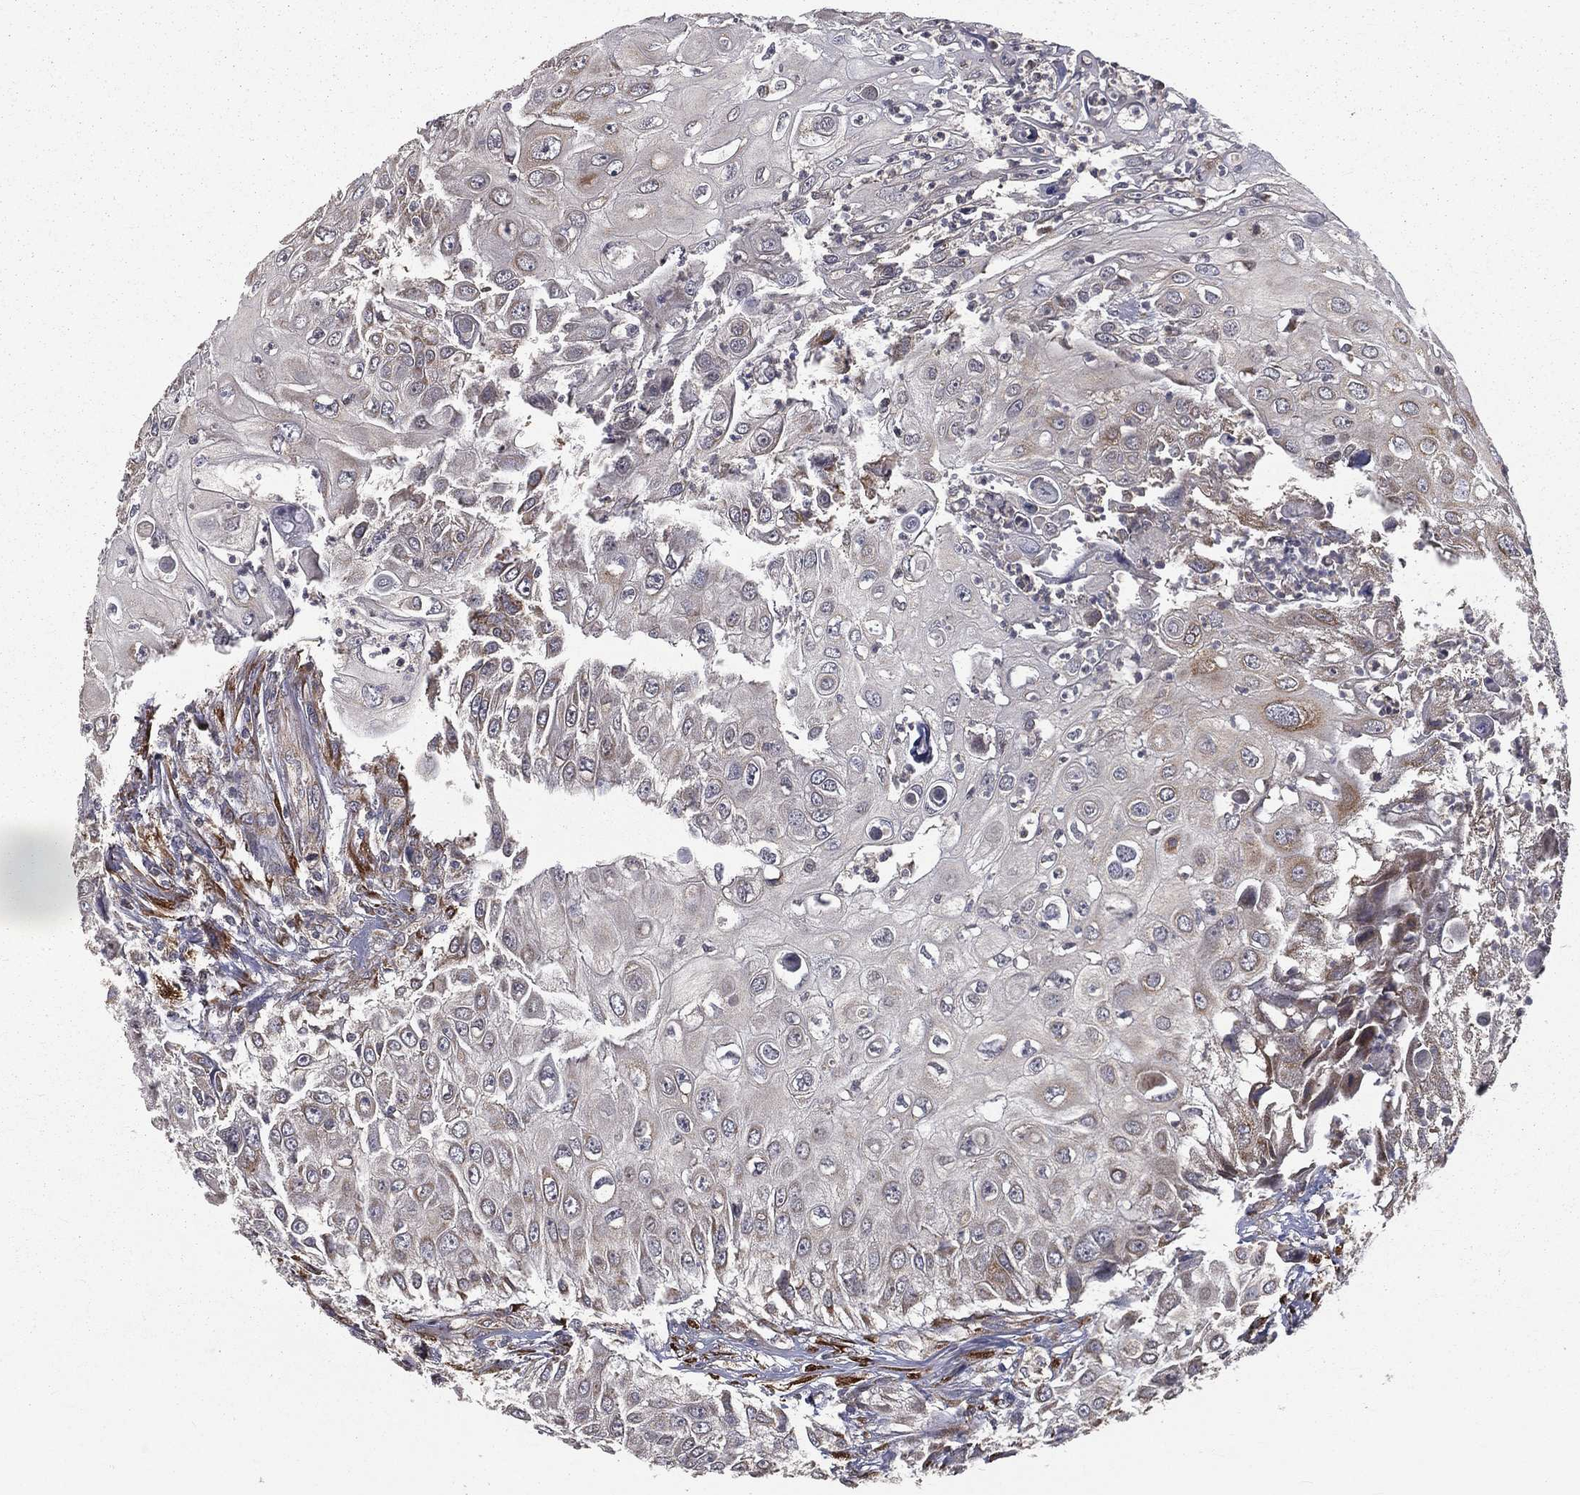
{"staining": {"intensity": "weak", "quantity": "<25%", "location": "cytoplasmic/membranous"}, "tissue": "urothelial cancer", "cell_type": "Tumor cells", "image_type": "cancer", "snomed": [{"axis": "morphology", "description": "Urothelial carcinoma, High grade"}, {"axis": "topography", "description": "Urinary bladder"}], "caption": "Immunohistochemical staining of human urothelial cancer exhibits no significant positivity in tumor cells. (Stains: DAB (3,3'-diaminobenzidine) IHC with hematoxylin counter stain, Microscopy: brightfield microscopy at high magnification).", "gene": "OLFML1", "patient": {"sex": "female", "age": 79}}